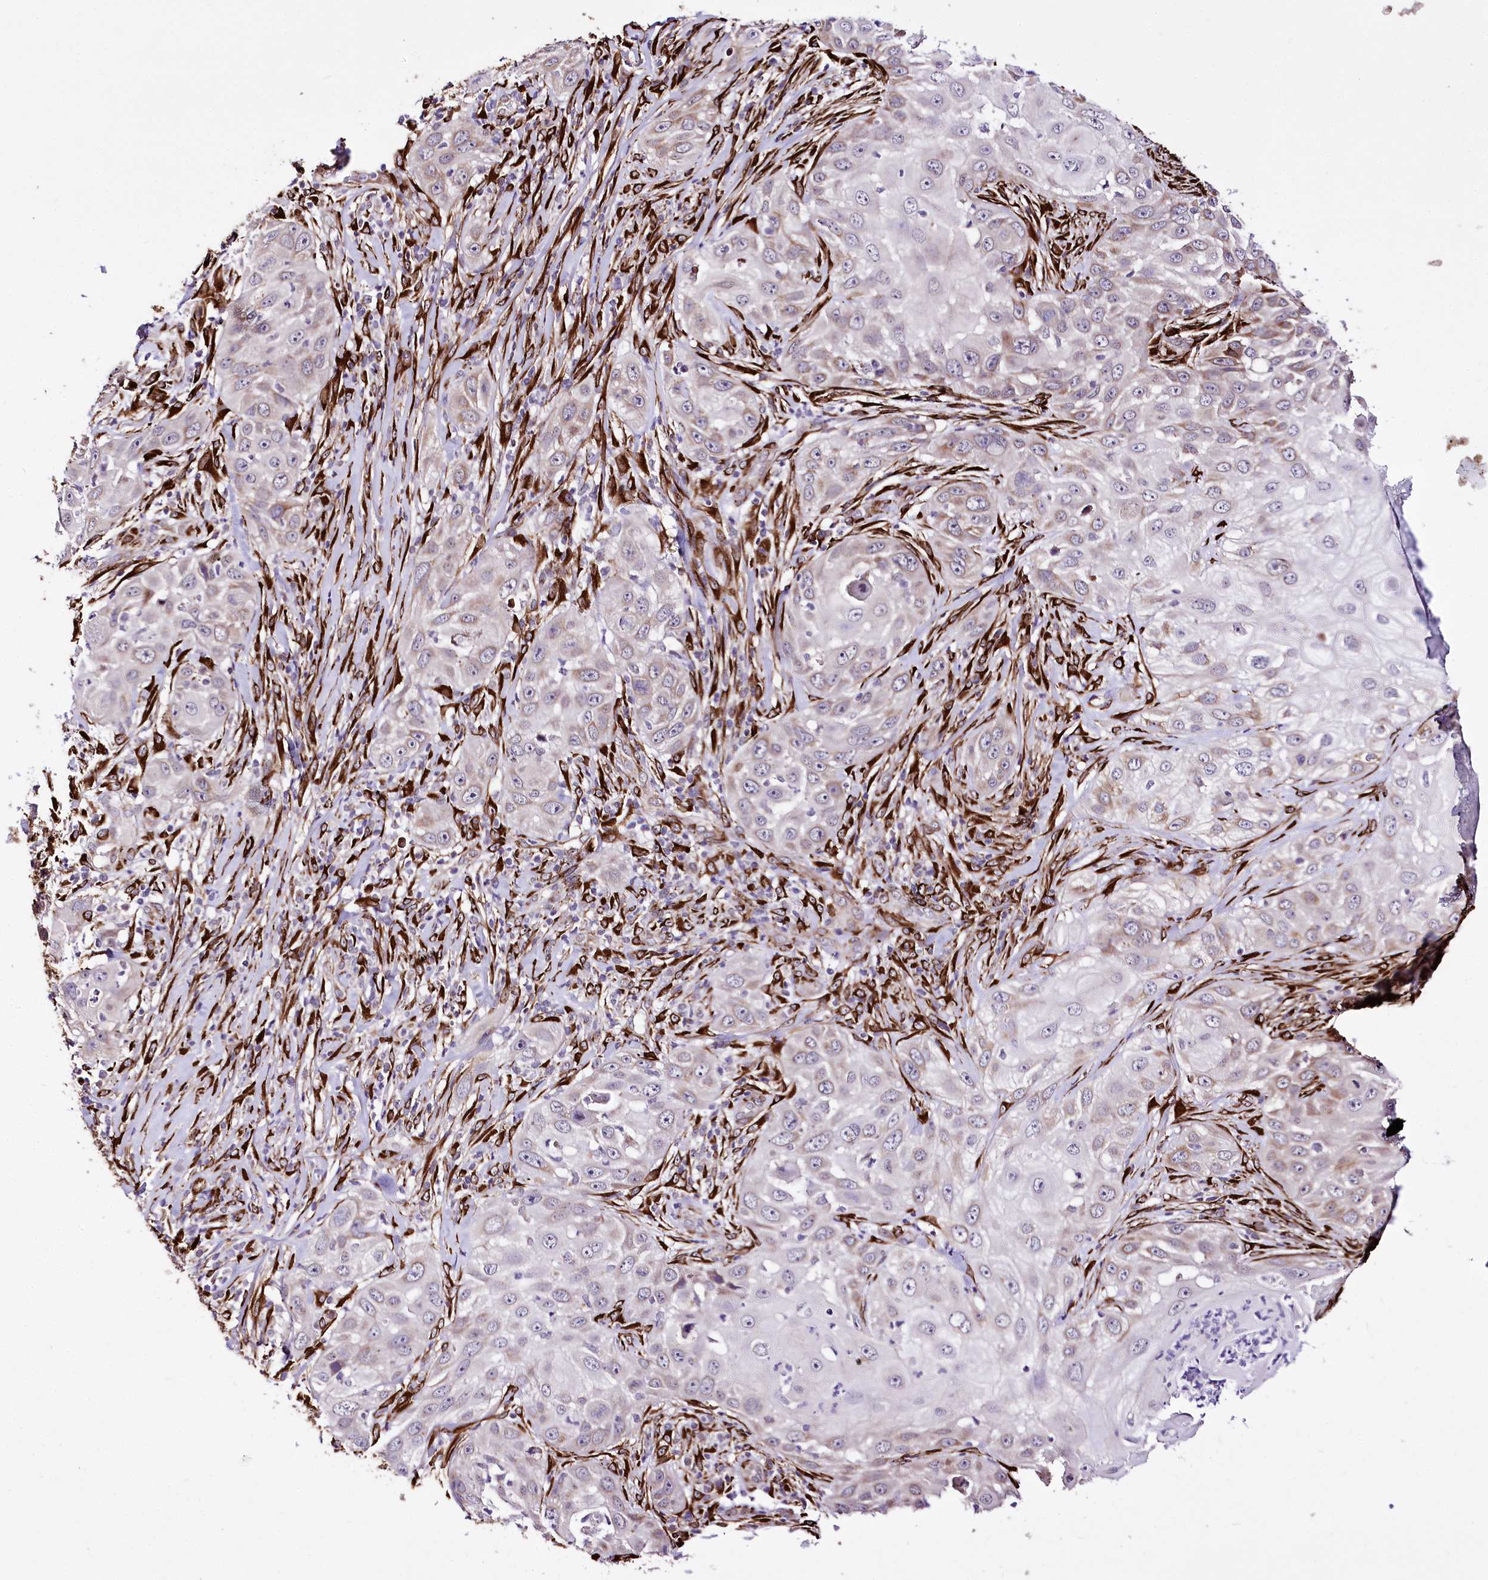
{"staining": {"intensity": "negative", "quantity": "none", "location": "none"}, "tissue": "skin cancer", "cell_type": "Tumor cells", "image_type": "cancer", "snomed": [{"axis": "morphology", "description": "Squamous cell carcinoma, NOS"}, {"axis": "topography", "description": "Skin"}], "caption": "DAB immunohistochemical staining of human skin squamous cell carcinoma displays no significant expression in tumor cells. (DAB immunohistochemistry (IHC) visualized using brightfield microscopy, high magnification).", "gene": "WWC1", "patient": {"sex": "female", "age": 44}}